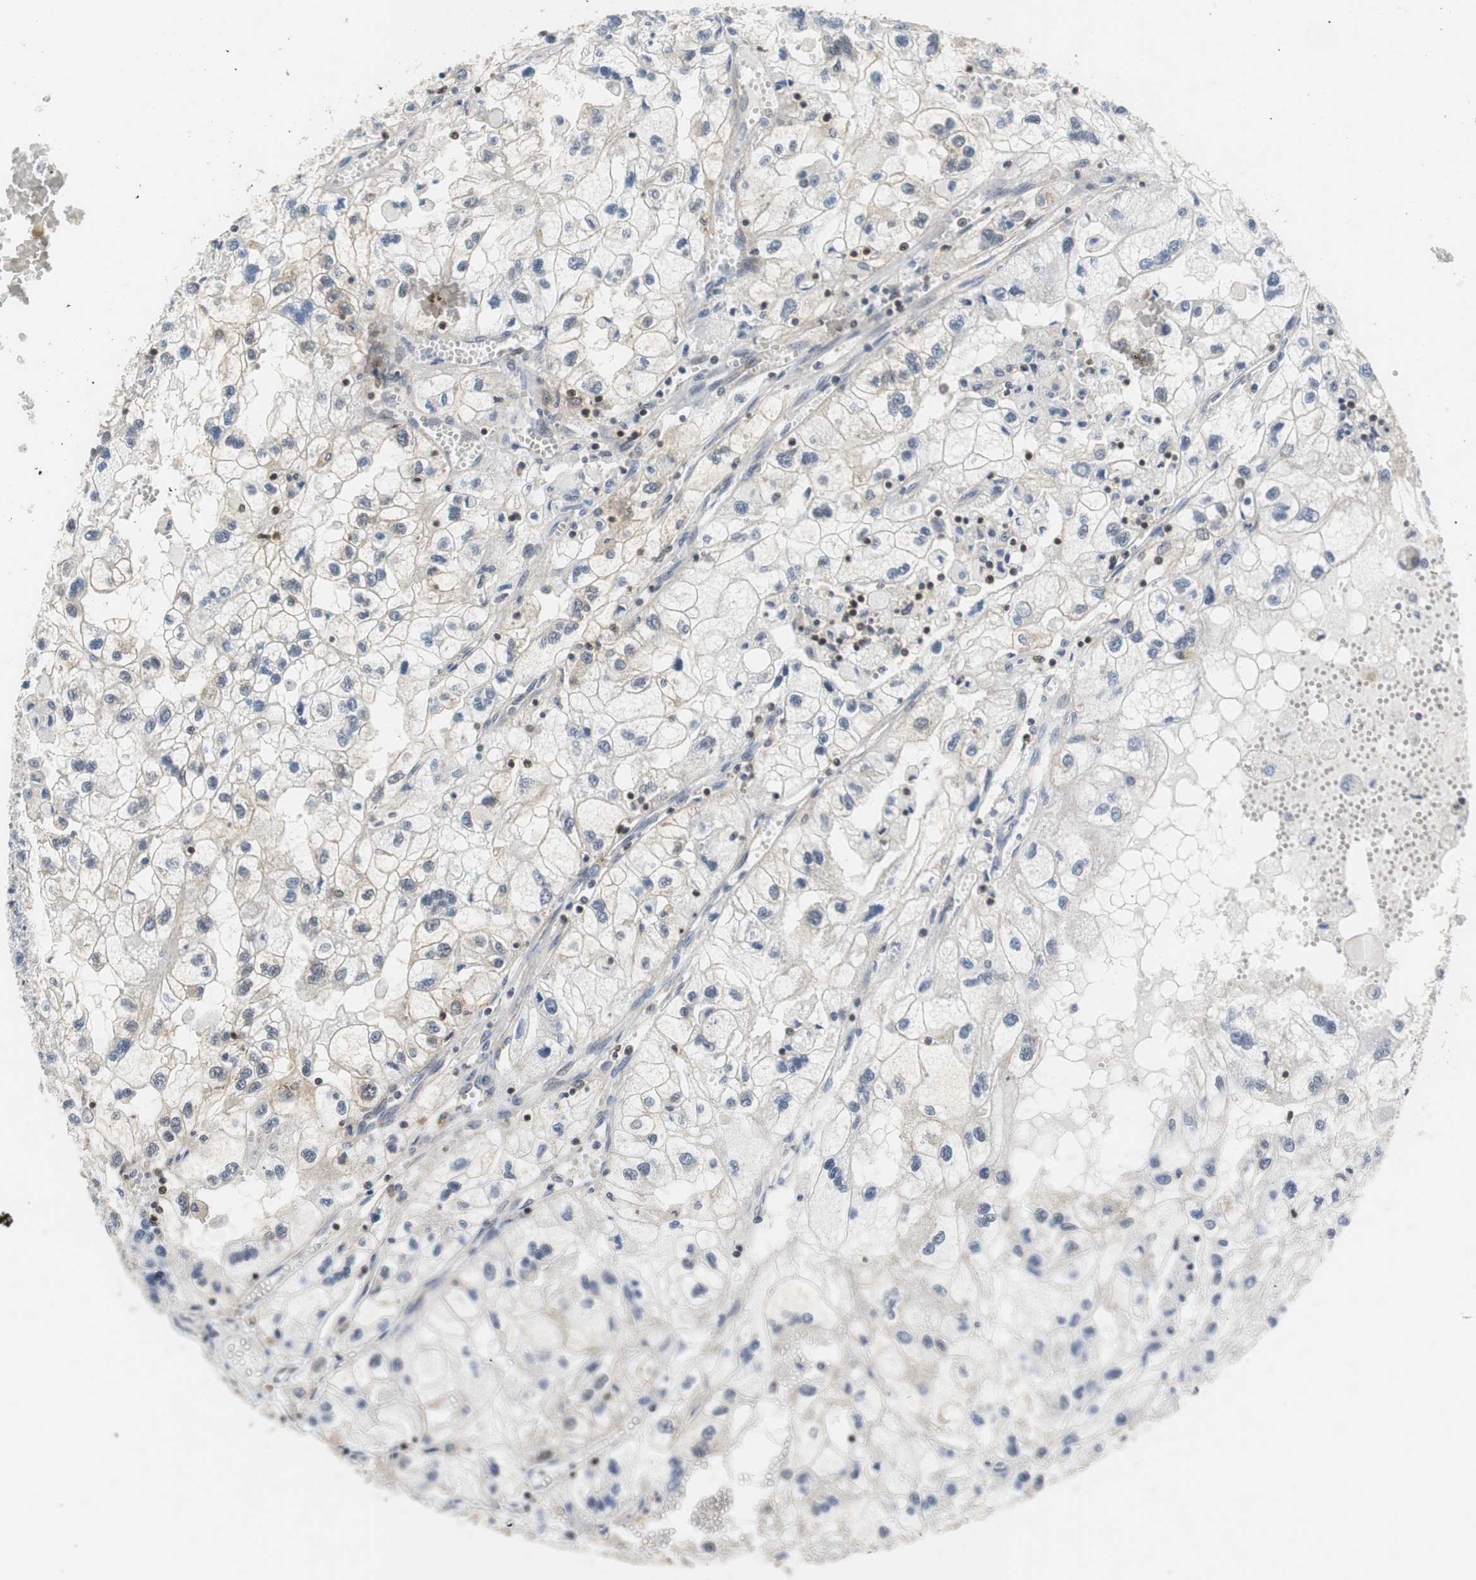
{"staining": {"intensity": "negative", "quantity": "none", "location": "none"}, "tissue": "renal cancer", "cell_type": "Tumor cells", "image_type": "cancer", "snomed": [{"axis": "morphology", "description": "Normal tissue, NOS"}, {"axis": "morphology", "description": "Adenocarcinoma, NOS"}, {"axis": "topography", "description": "Kidney"}], "caption": "High magnification brightfield microscopy of adenocarcinoma (renal) stained with DAB (3,3'-diaminobenzidine) (brown) and counterstained with hematoxylin (blue): tumor cells show no significant expression.", "gene": "GSDMD", "patient": {"sex": "male", "age": 71}}